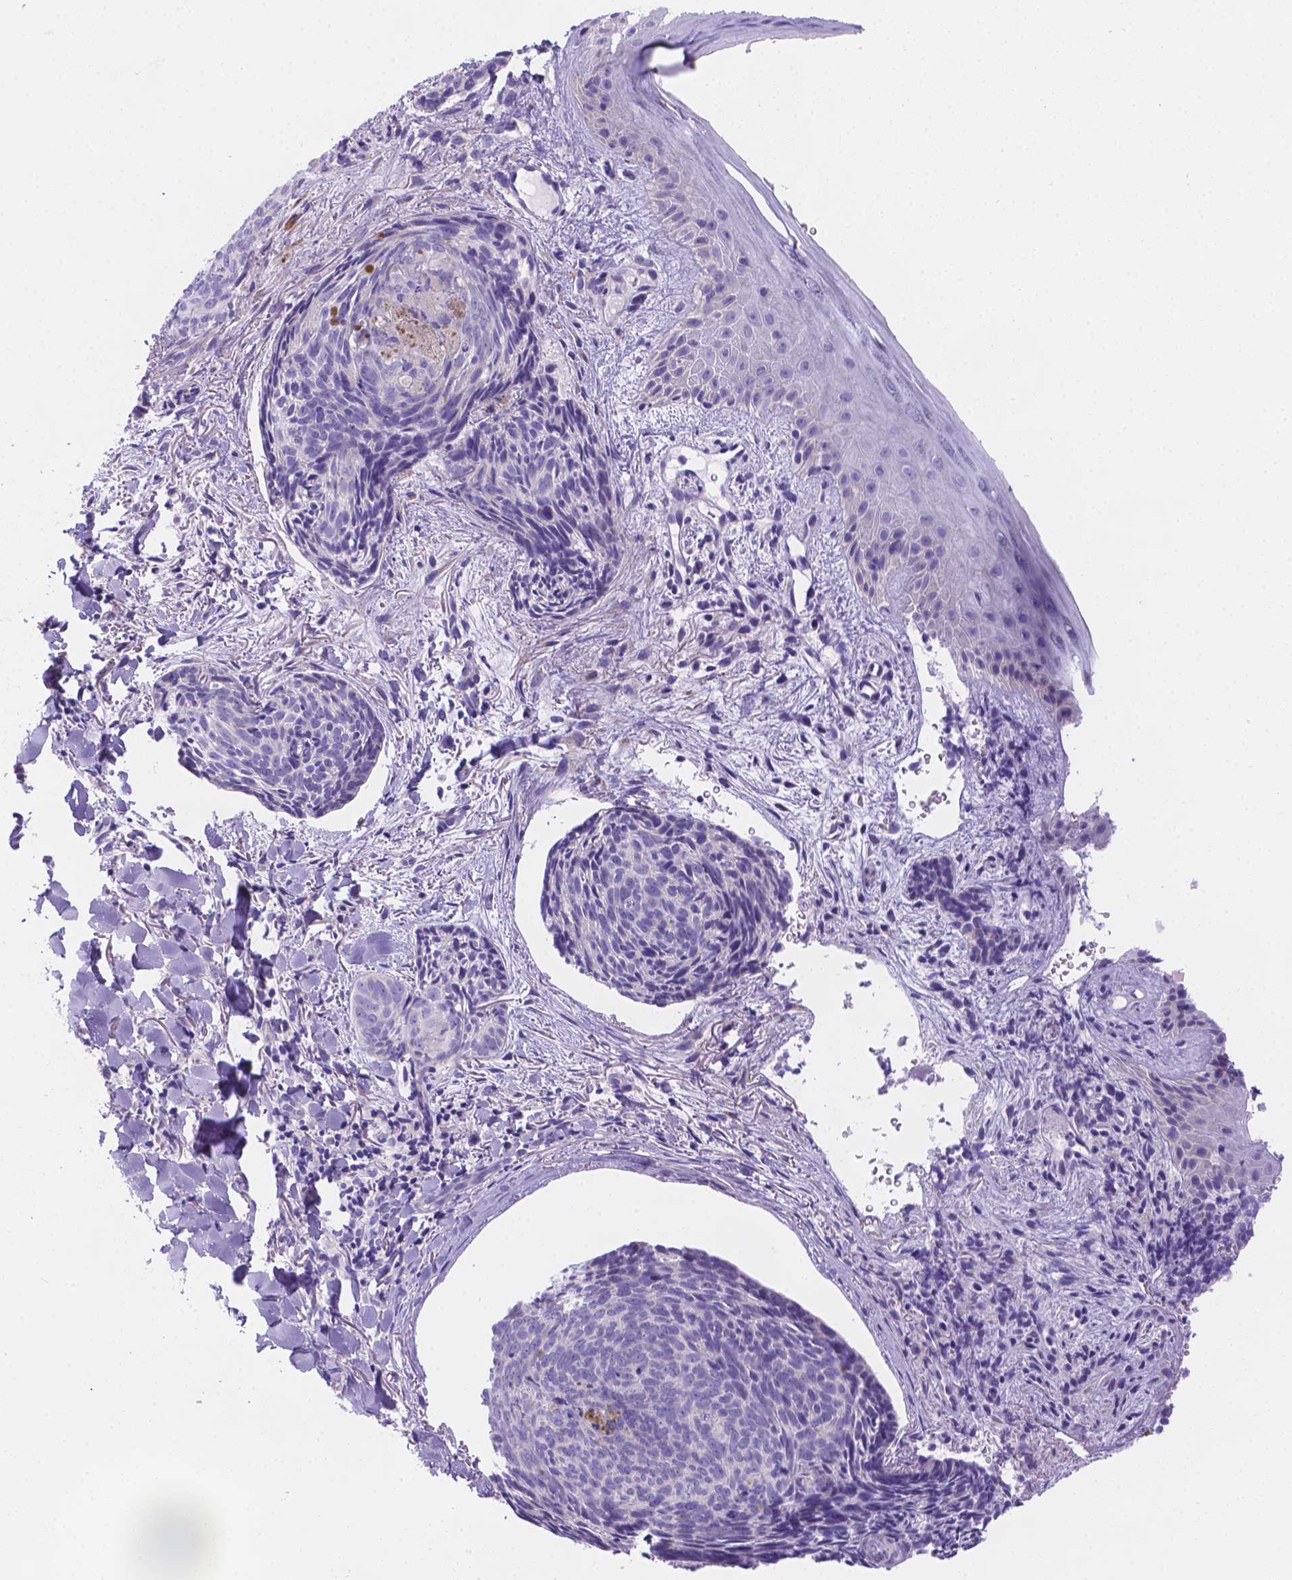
{"staining": {"intensity": "negative", "quantity": "none", "location": "none"}, "tissue": "skin cancer", "cell_type": "Tumor cells", "image_type": "cancer", "snomed": [{"axis": "morphology", "description": "Basal cell carcinoma"}, {"axis": "topography", "description": "Skin"}], "caption": "Immunohistochemistry (IHC) photomicrograph of neoplastic tissue: human skin cancer (basal cell carcinoma) stained with DAB shows no significant protein positivity in tumor cells.", "gene": "MLN", "patient": {"sex": "female", "age": 82}}